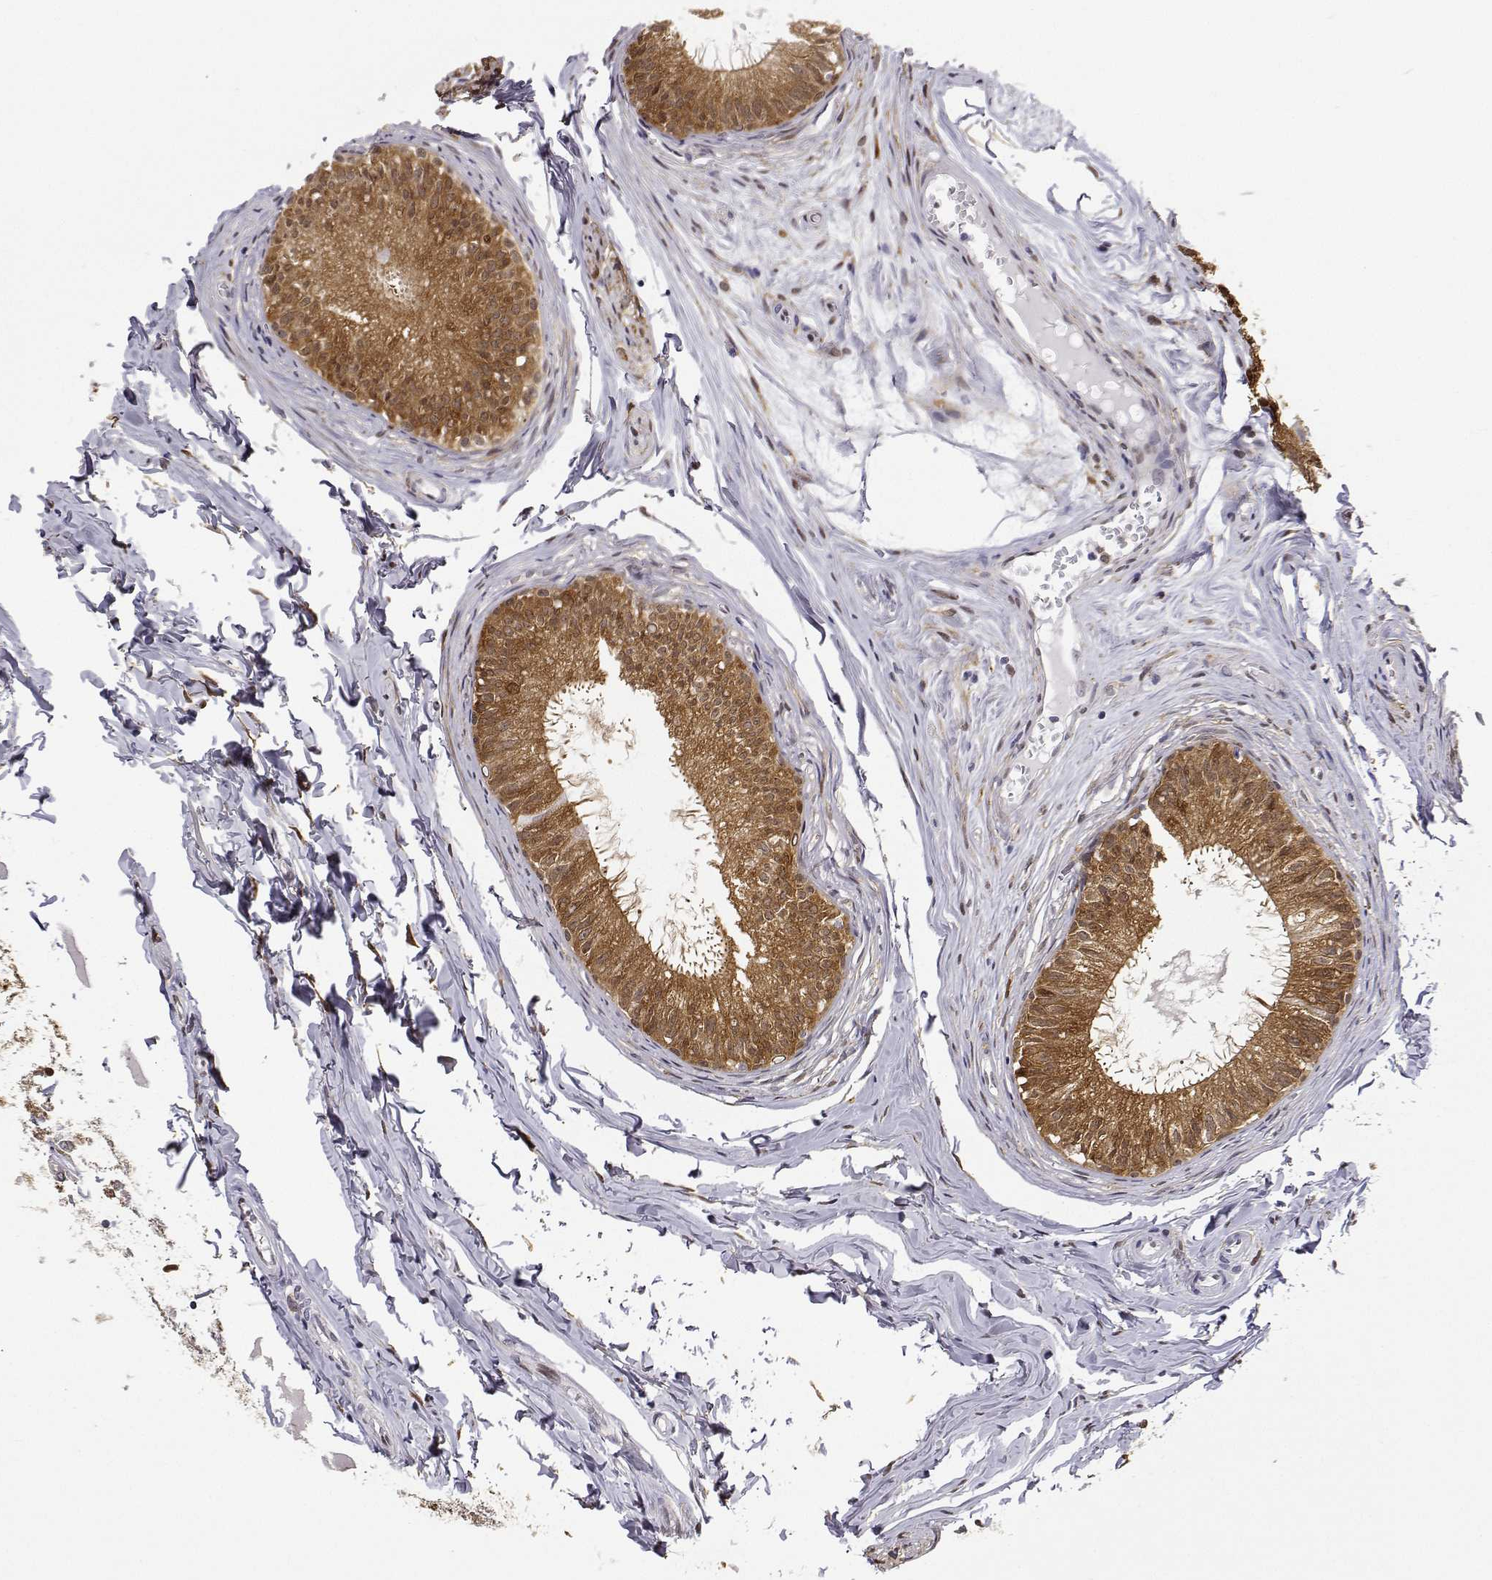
{"staining": {"intensity": "strong", "quantity": ">75%", "location": "cytoplasmic/membranous,nuclear"}, "tissue": "epididymis", "cell_type": "Glandular cells", "image_type": "normal", "snomed": [{"axis": "morphology", "description": "Normal tissue, NOS"}, {"axis": "topography", "description": "Epididymis"}], "caption": "DAB (3,3'-diaminobenzidine) immunohistochemical staining of unremarkable epididymis displays strong cytoplasmic/membranous,nuclear protein staining in about >75% of glandular cells.", "gene": "PHGDH", "patient": {"sex": "male", "age": 45}}